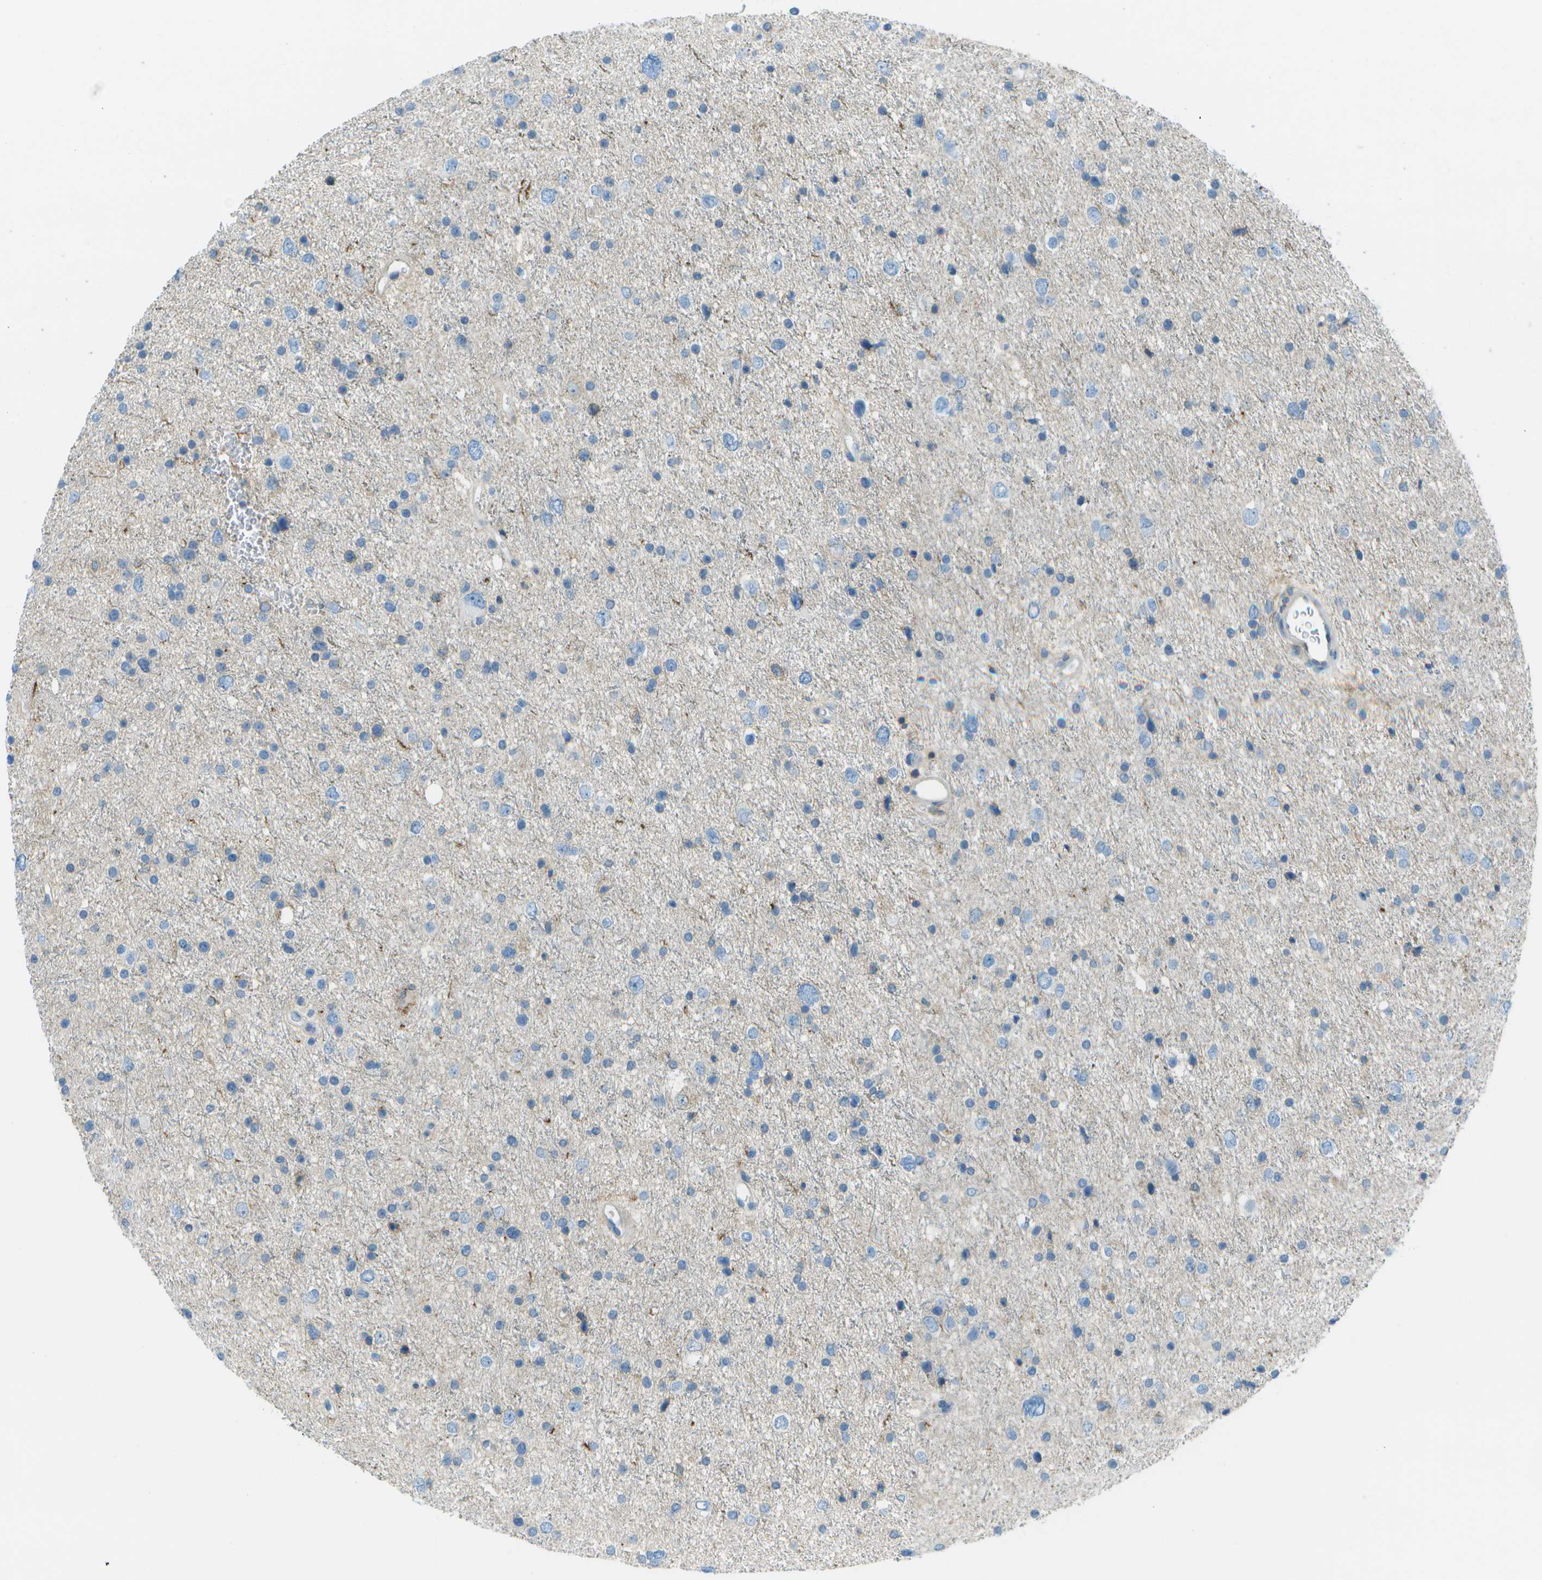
{"staining": {"intensity": "negative", "quantity": "none", "location": "none"}, "tissue": "glioma", "cell_type": "Tumor cells", "image_type": "cancer", "snomed": [{"axis": "morphology", "description": "Glioma, malignant, Low grade"}, {"axis": "topography", "description": "Brain"}], "caption": "The immunohistochemistry micrograph has no significant staining in tumor cells of malignant glioma (low-grade) tissue.", "gene": "LRRC66", "patient": {"sex": "female", "age": 37}}